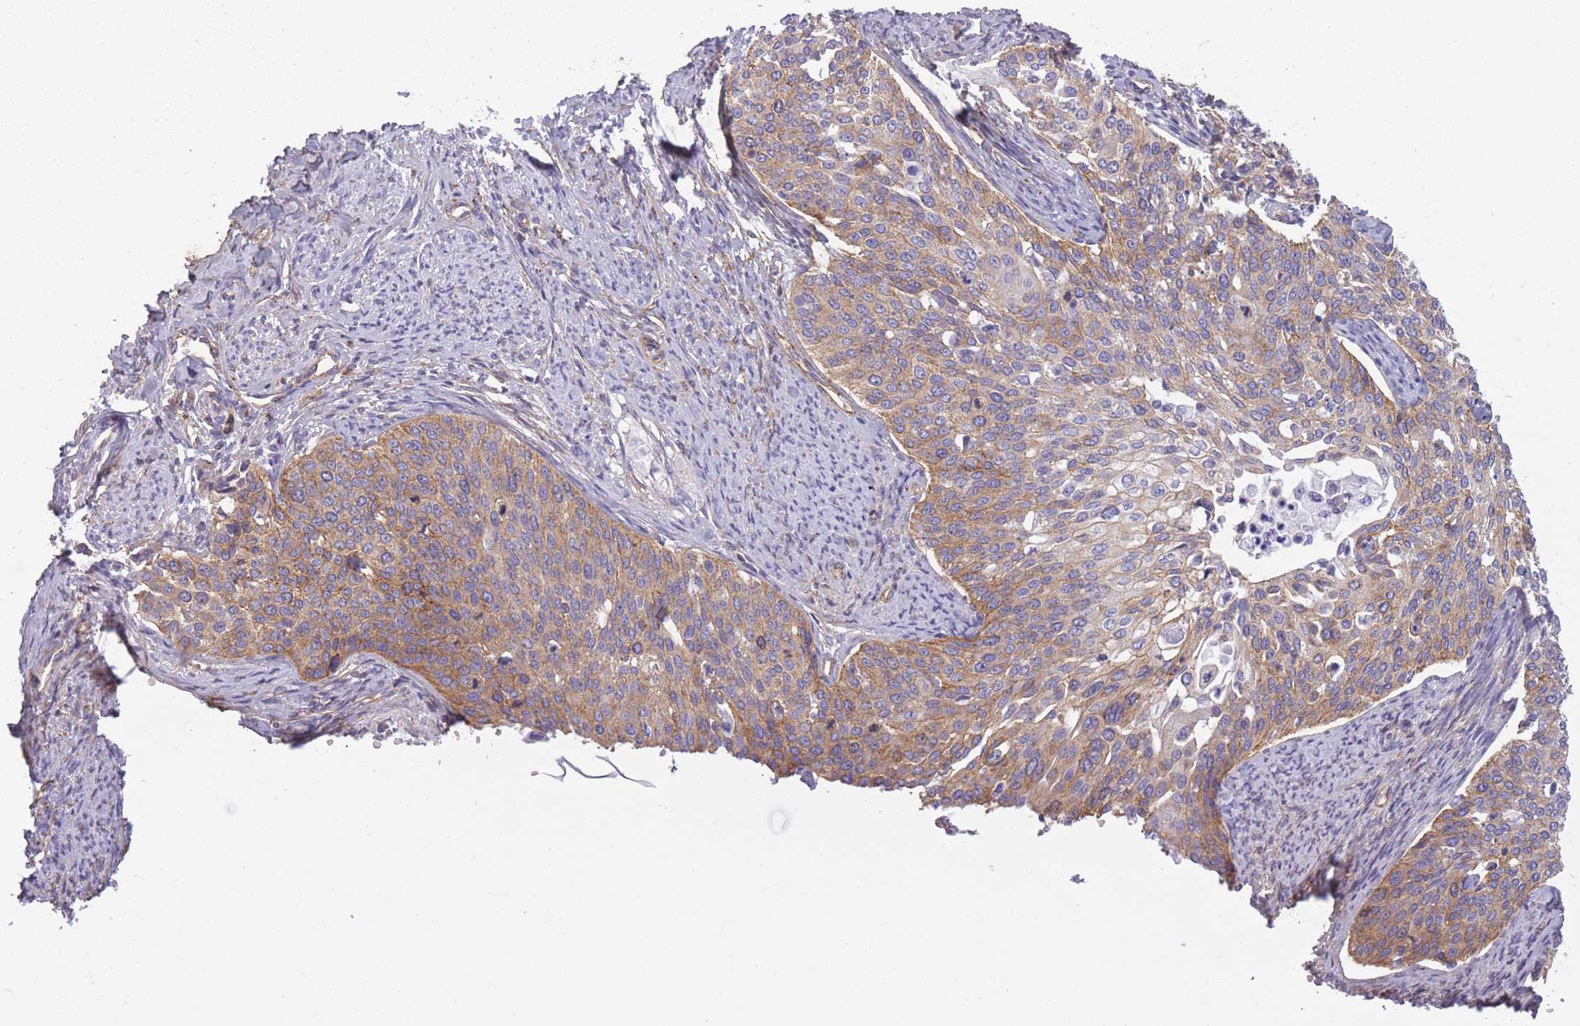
{"staining": {"intensity": "weak", "quantity": "25%-75%", "location": "cytoplasmic/membranous"}, "tissue": "cervical cancer", "cell_type": "Tumor cells", "image_type": "cancer", "snomed": [{"axis": "morphology", "description": "Squamous cell carcinoma, NOS"}, {"axis": "topography", "description": "Cervix"}], "caption": "A brown stain highlights weak cytoplasmic/membranous positivity of a protein in squamous cell carcinoma (cervical) tumor cells.", "gene": "ADD1", "patient": {"sex": "female", "age": 44}}